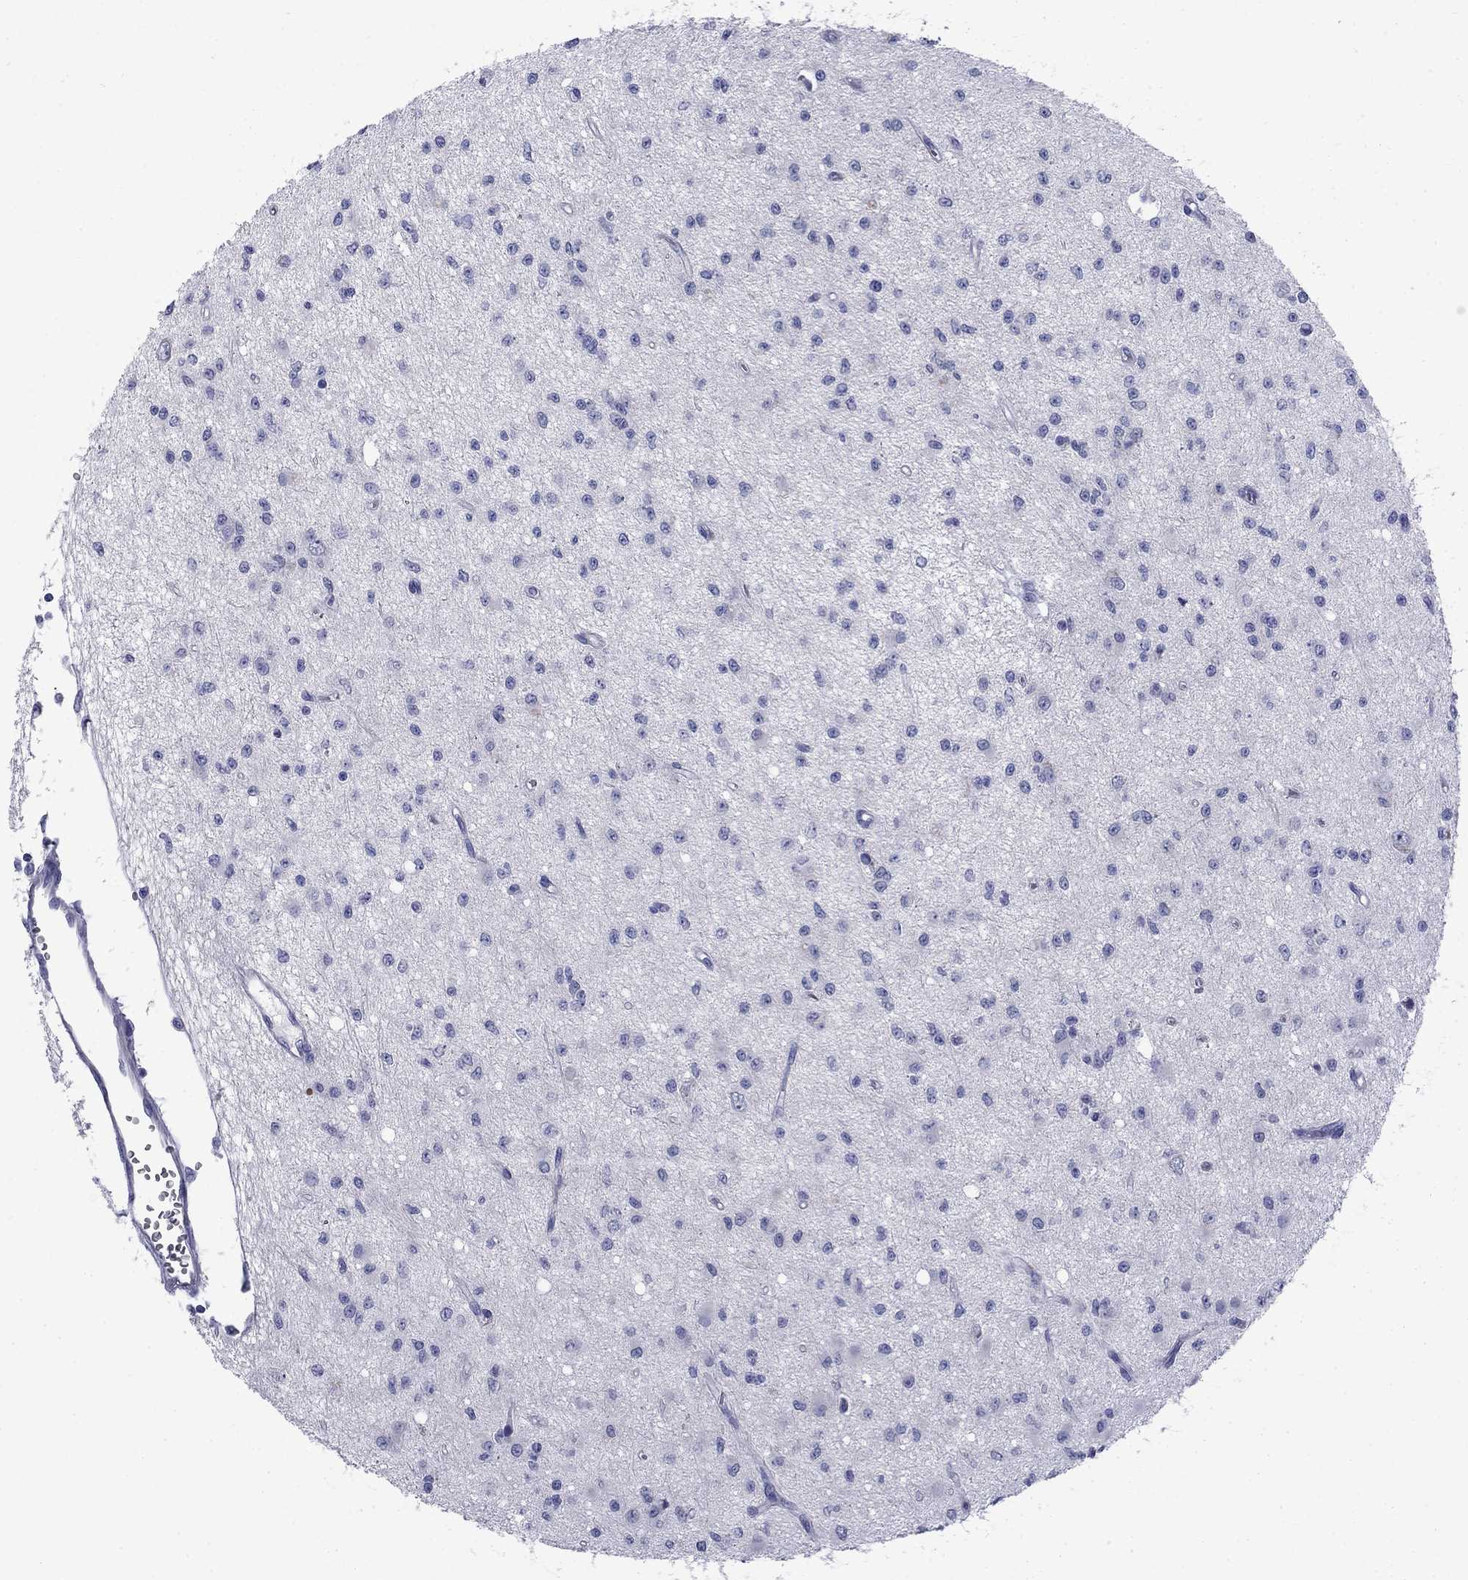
{"staining": {"intensity": "negative", "quantity": "none", "location": "none"}, "tissue": "glioma", "cell_type": "Tumor cells", "image_type": "cancer", "snomed": [{"axis": "morphology", "description": "Glioma, malignant, Low grade"}, {"axis": "topography", "description": "Brain"}], "caption": "Malignant low-grade glioma stained for a protein using immunohistochemistry (IHC) reveals no expression tumor cells.", "gene": "SERPINB2", "patient": {"sex": "female", "age": 45}}